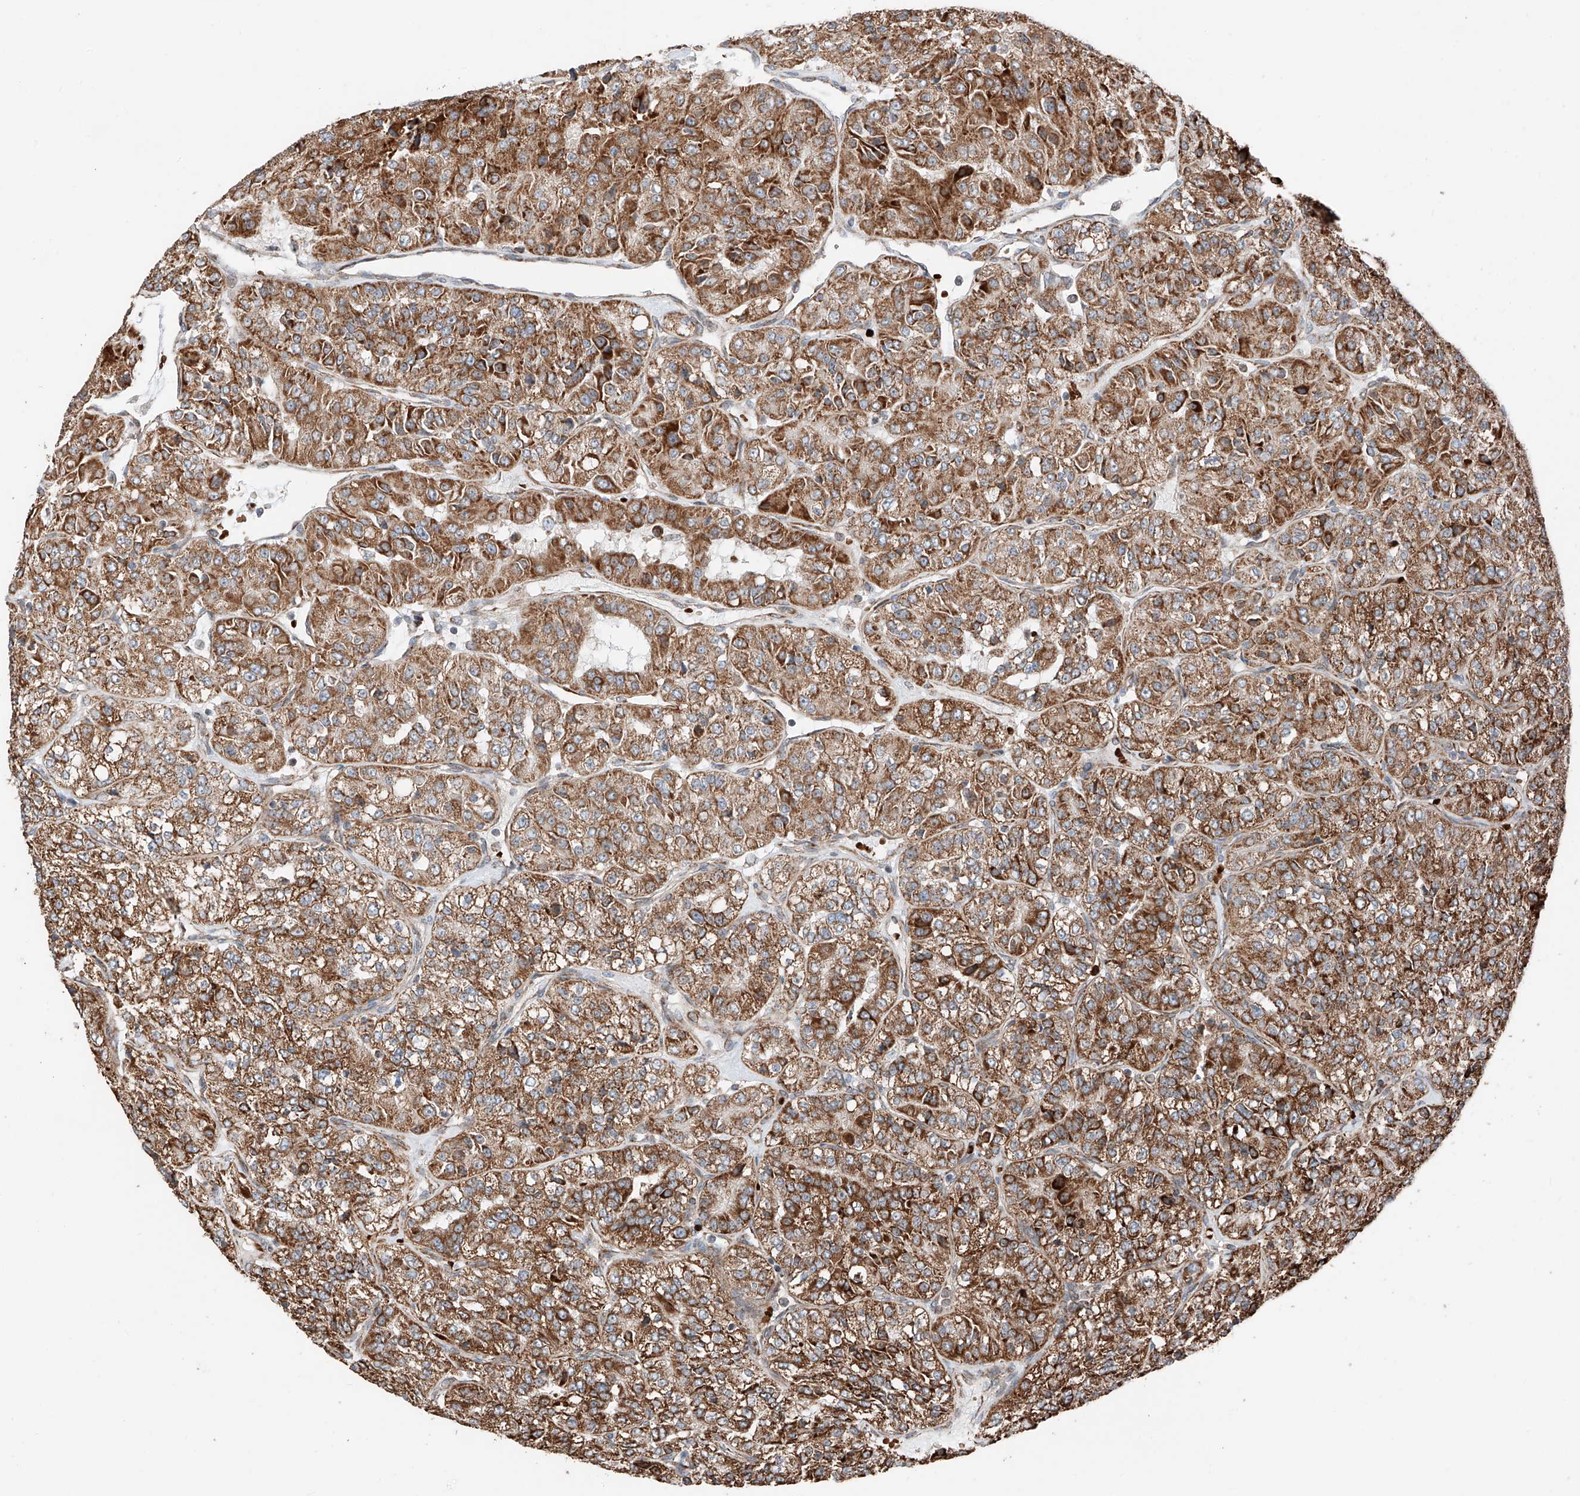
{"staining": {"intensity": "strong", "quantity": ">75%", "location": "cytoplasmic/membranous"}, "tissue": "renal cancer", "cell_type": "Tumor cells", "image_type": "cancer", "snomed": [{"axis": "morphology", "description": "Adenocarcinoma, NOS"}, {"axis": "topography", "description": "Kidney"}], "caption": "The immunohistochemical stain labels strong cytoplasmic/membranous positivity in tumor cells of adenocarcinoma (renal) tissue.", "gene": "ZSCAN29", "patient": {"sex": "female", "age": 63}}